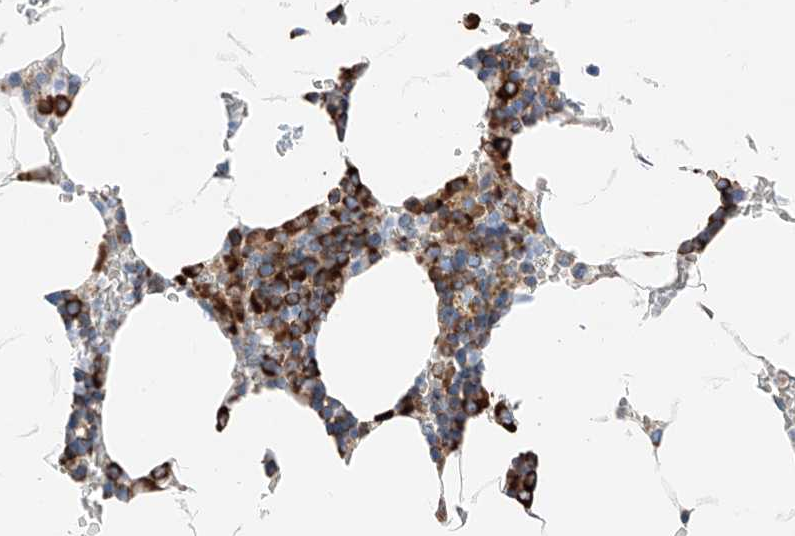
{"staining": {"intensity": "strong", "quantity": "25%-75%", "location": "cytoplasmic/membranous"}, "tissue": "bone marrow", "cell_type": "Hematopoietic cells", "image_type": "normal", "snomed": [{"axis": "morphology", "description": "Normal tissue, NOS"}, {"axis": "topography", "description": "Bone marrow"}], "caption": "An immunohistochemistry histopathology image of normal tissue is shown. Protein staining in brown shows strong cytoplasmic/membranous positivity in bone marrow within hematopoietic cells.", "gene": "CRELD1", "patient": {"sex": "male", "age": 70}}